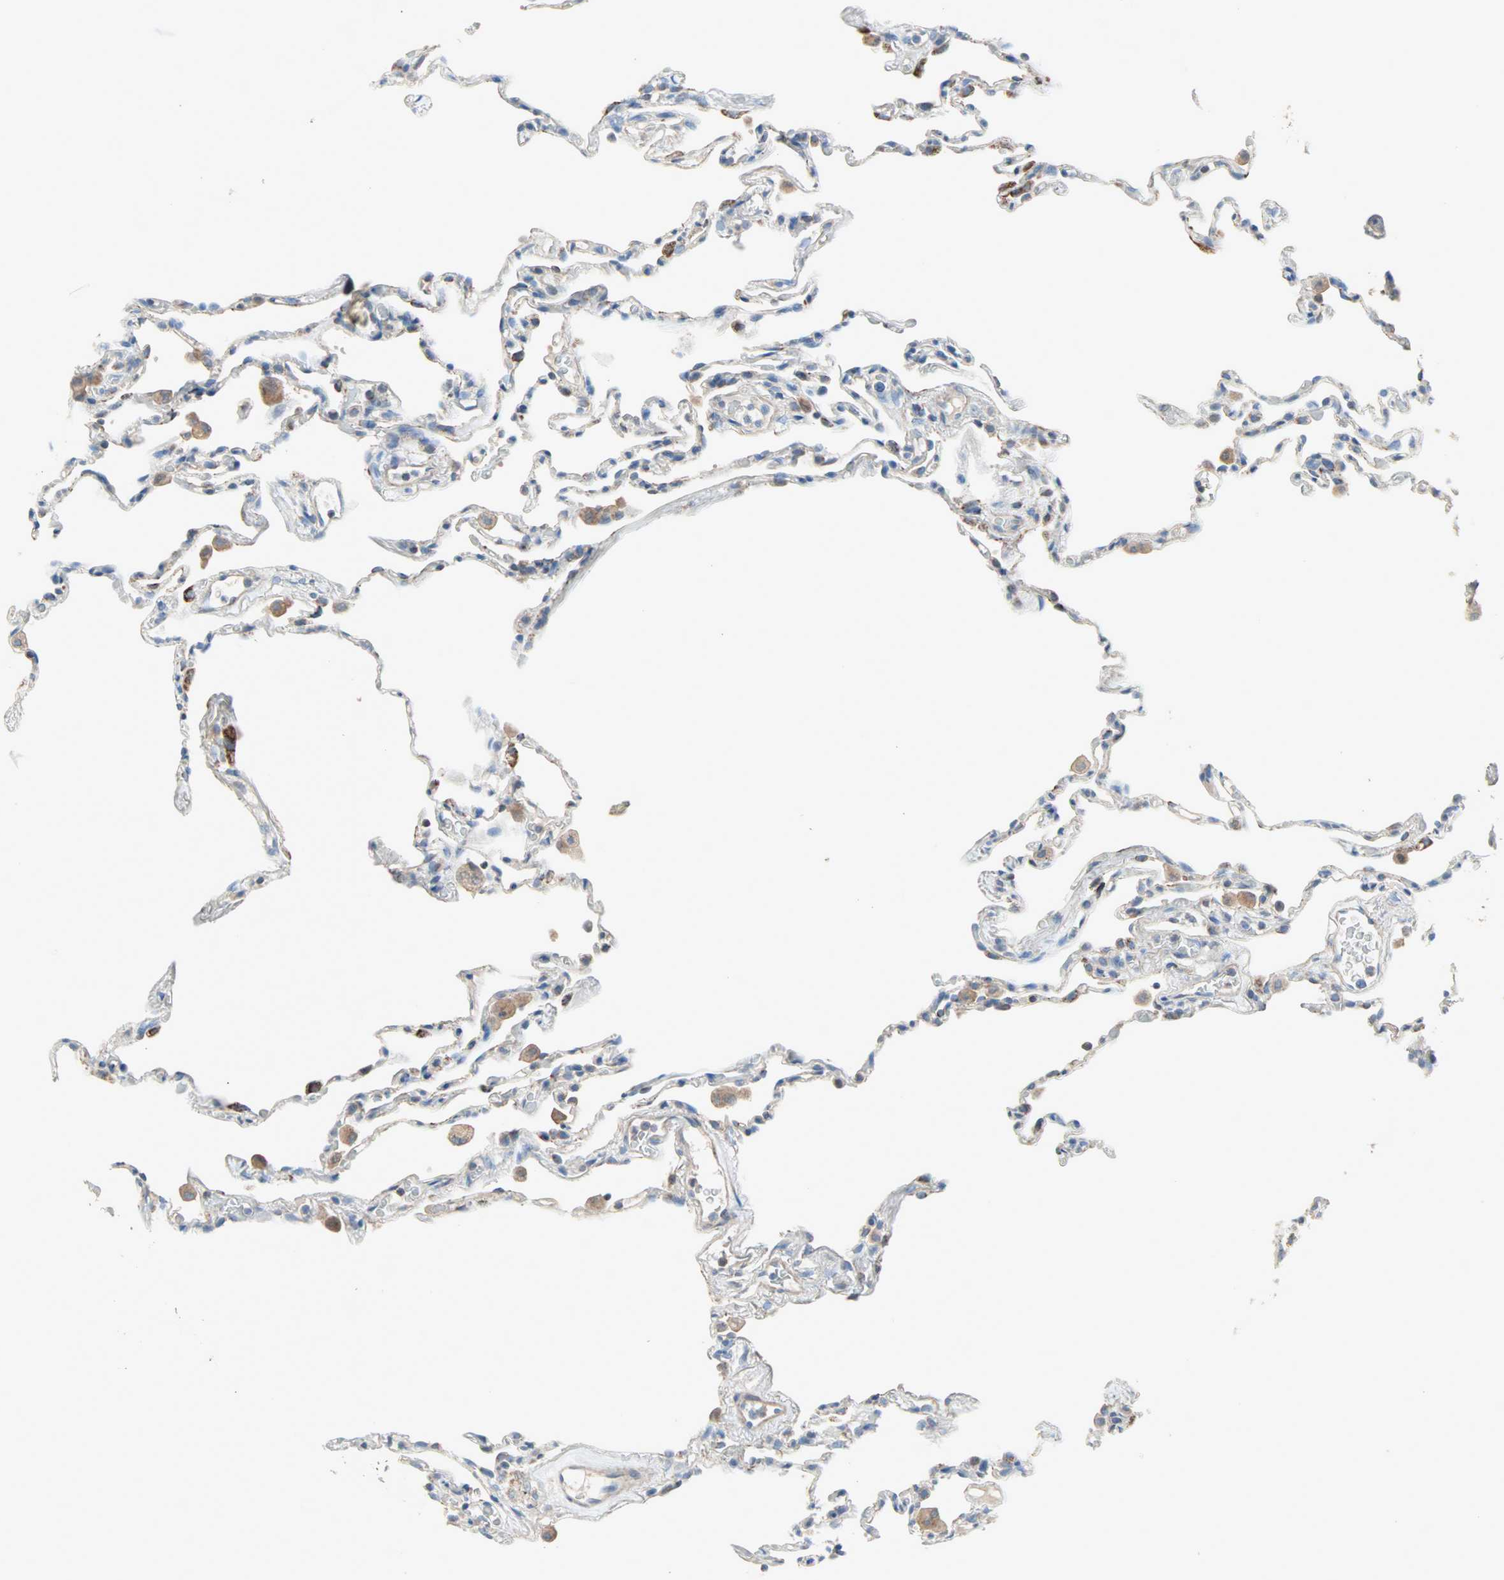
{"staining": {"intensity": "negative", "quantity": "none", "location": "none"}, "tissue": "lung", "cell_type": "Alveolar cells", "image_type": "normal", "snomed": [{"axis": "morphology", "description": "Normal tissue, NOS"}, {"axis": "topography", "description": "Lung"}], "caption": "Immunohistochemical staining of normal human lung shows no significant positivity in alveolar cells.", "gene": "ACVRL1", "patient": {"sex": "male", "age": 59}}